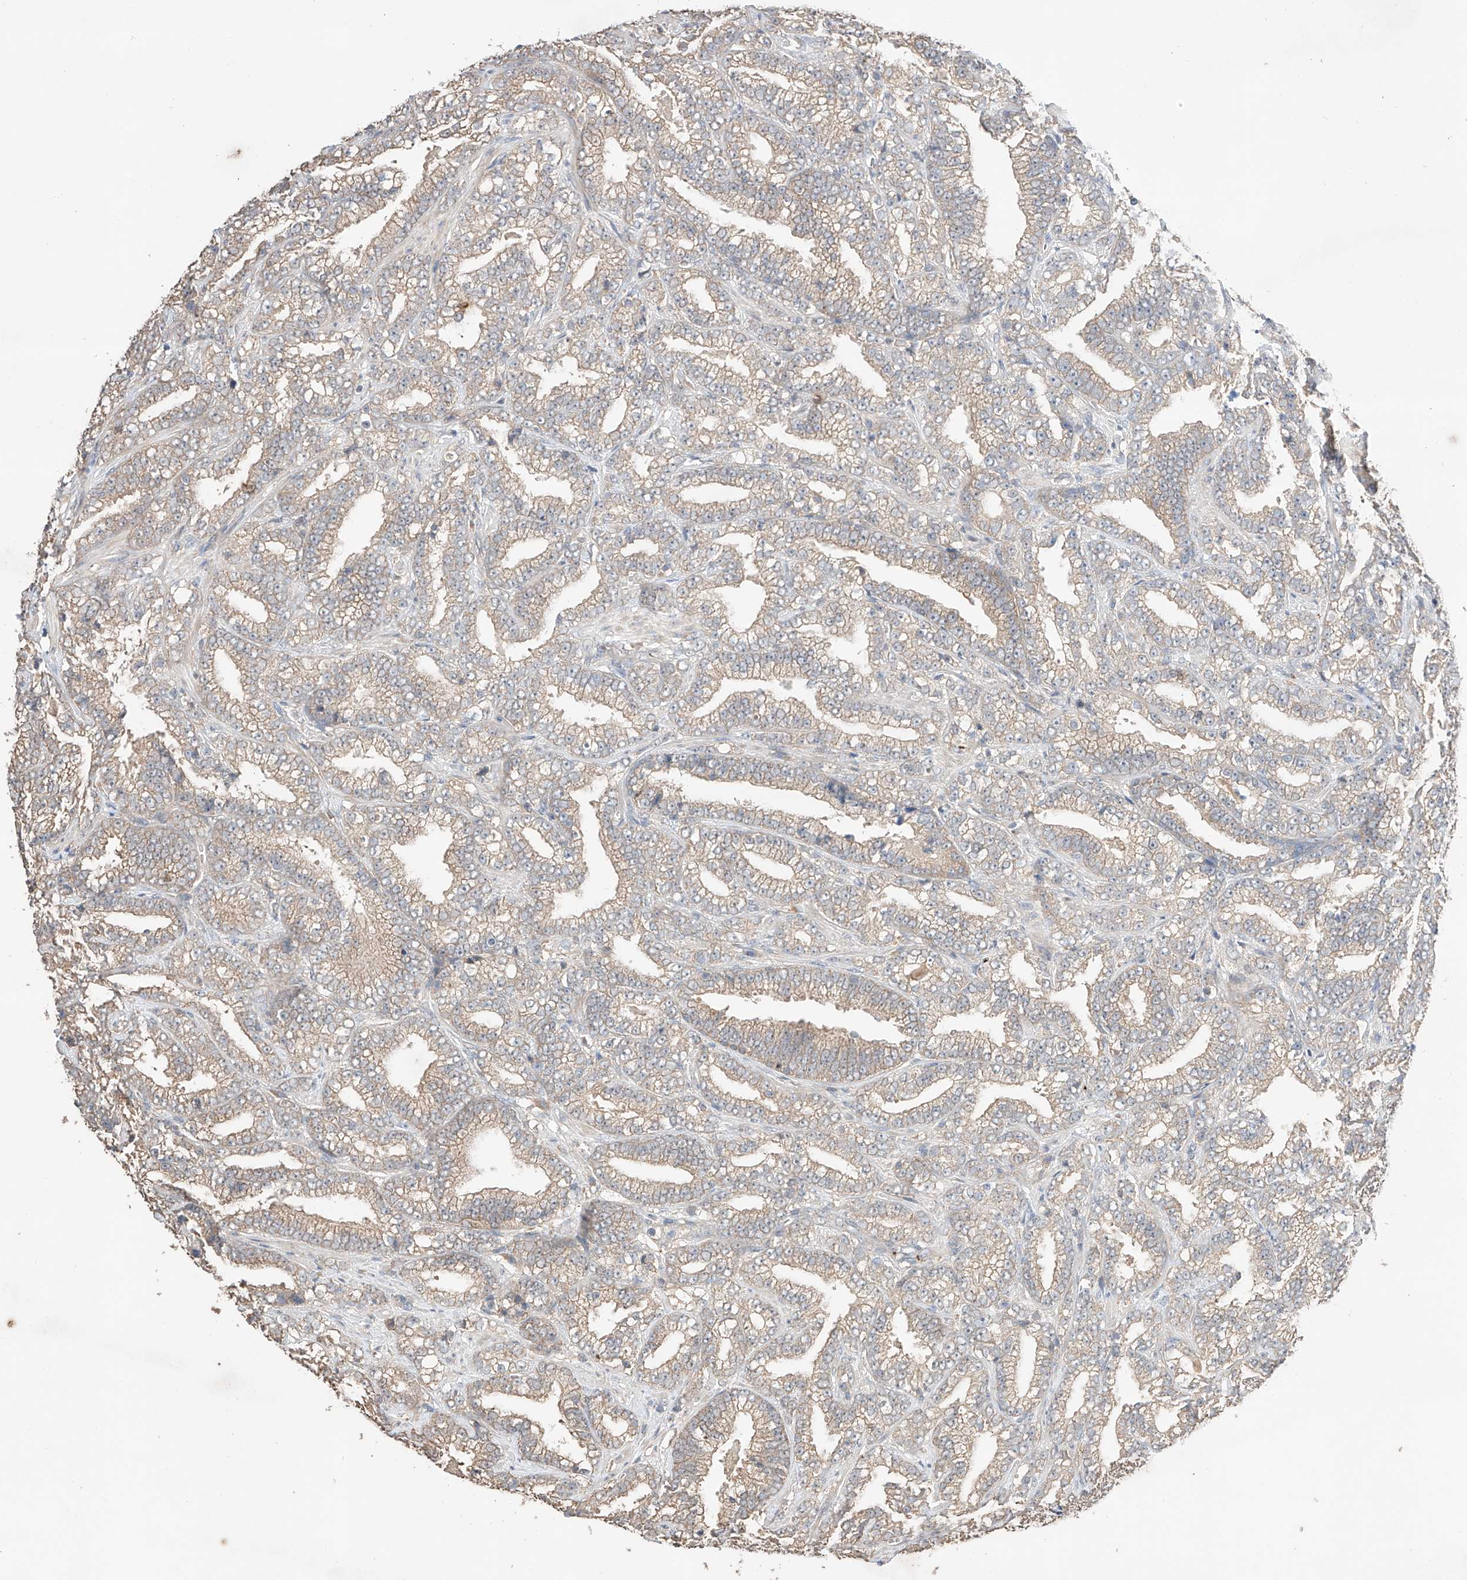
{"staining": {"intensity": "weak", "quantity": "25%-75%", "location": "cytoplasmic/membranous"}, "tissue": "prostate cancer", "cell_type": "Tumor cells", "image_type": "cancer", "snomed": [{"axis": "morphology", "description": "Adenocarcinoma, High grade"}, {"axis": "topography", "description": "Prostate and seminal vesicle, NOS"}], "caption": "IHC staining of prostate high-grade adenocarcinoma, which reveals low levels of weak cytoplasmic/membranous staining in approximately 25%-75% of tumor cells indicating weak cytoplasmic/membranous protein staining. The staining was performed using DAB (brown) for protein detection and nuclei were counterstained in hematoxylin (blue).", "gene": "ZFHX2", "patient": {"sex": "male", "age": 67}}